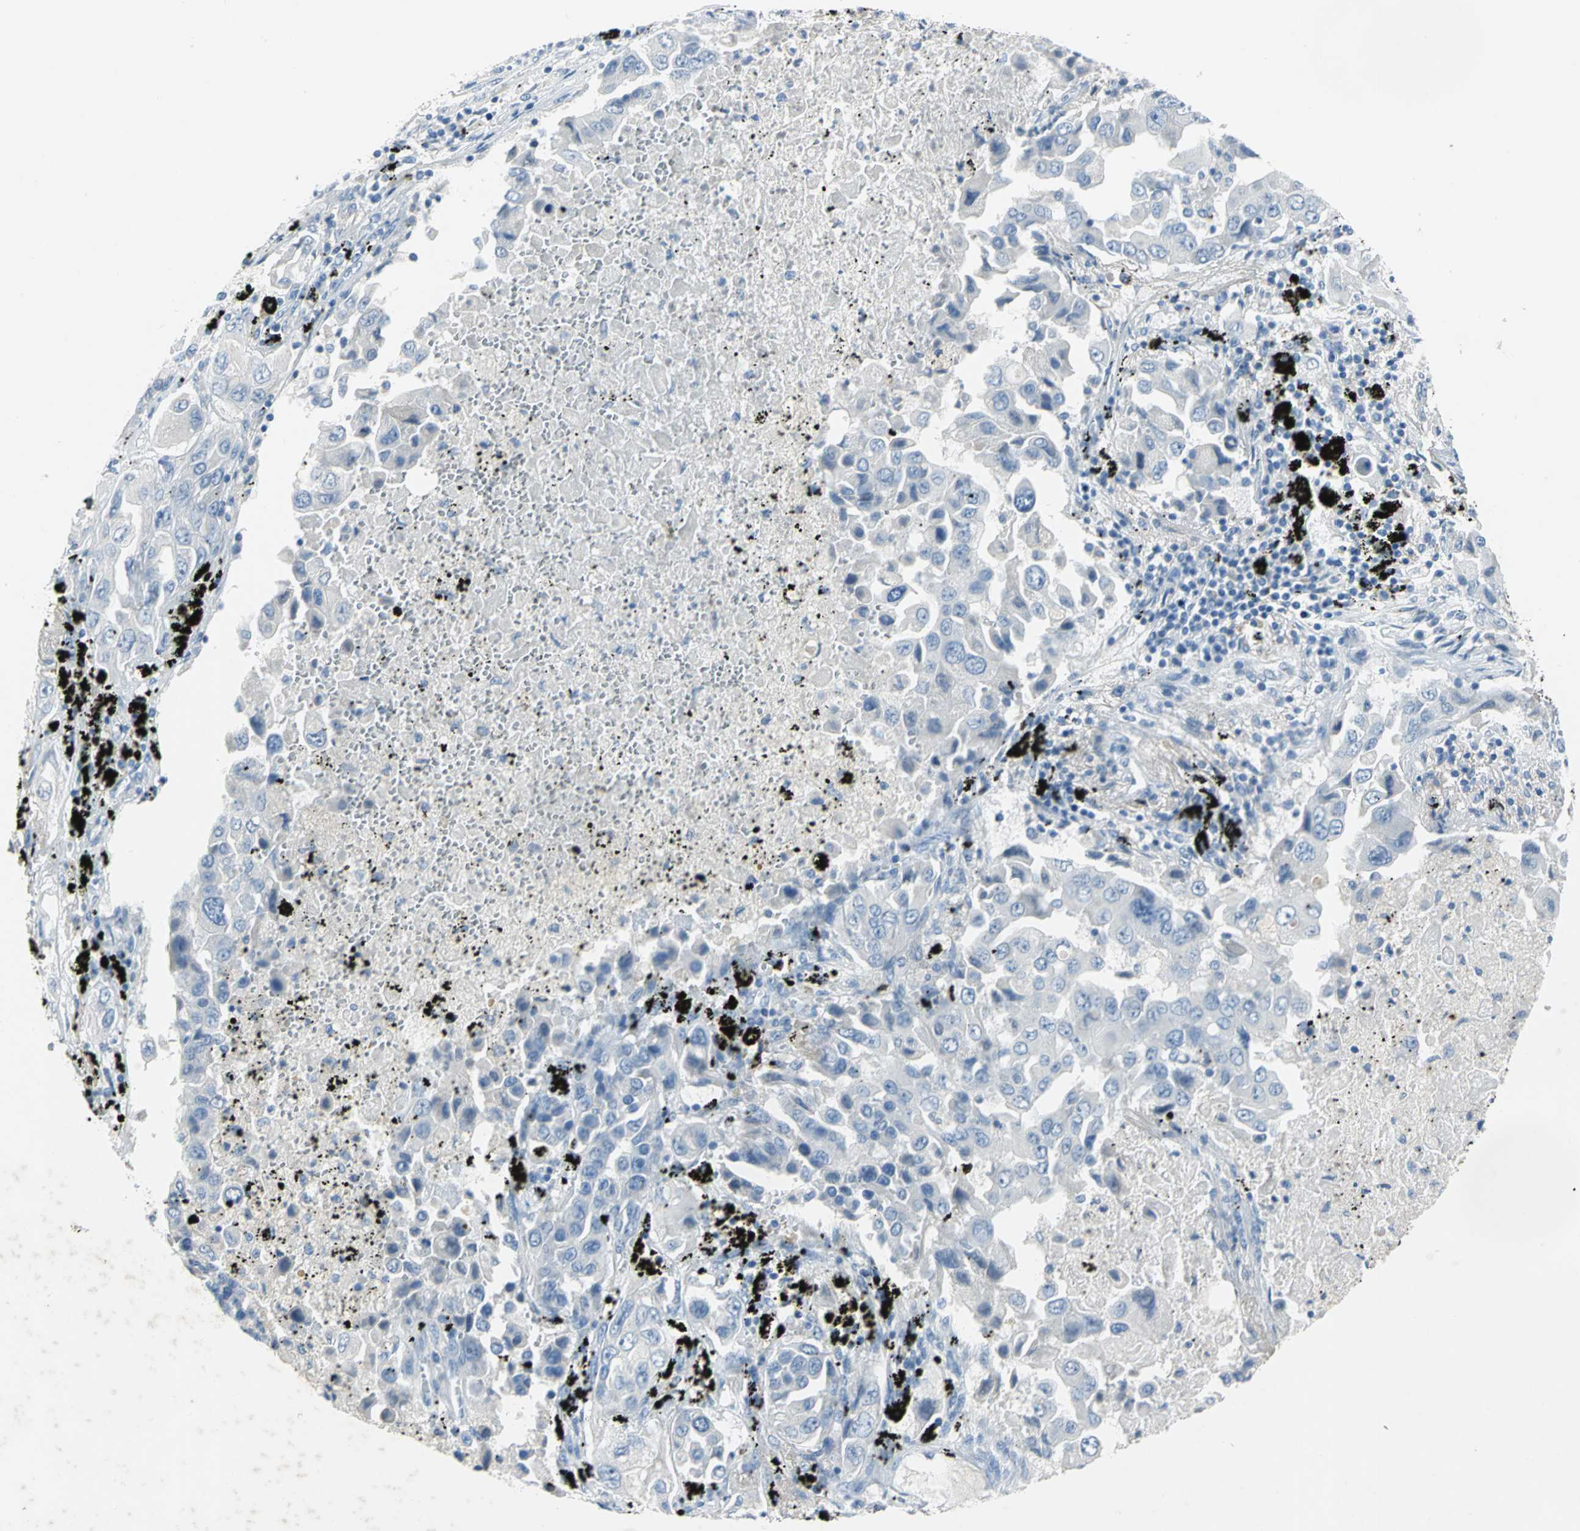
{"staining": {"intensity": "negative", "quantity": "none", "location": "none"}, "tissue": "lung cancer", "cell_type": "Tumor cells", "image_type": "cancer", "snomed": [{"axis": "morphology", "description": "Adenocarcinoma, NOS"}, {"axis": "topography", "description": "Lung"}], "caption": "Lung cancer (adenocarcinoma) stained for a protein using immunohistochemistry exhibits no positivity tumor cells.", "gene": "PTGDS", "patient": {"sex": "female", "age": 65}}